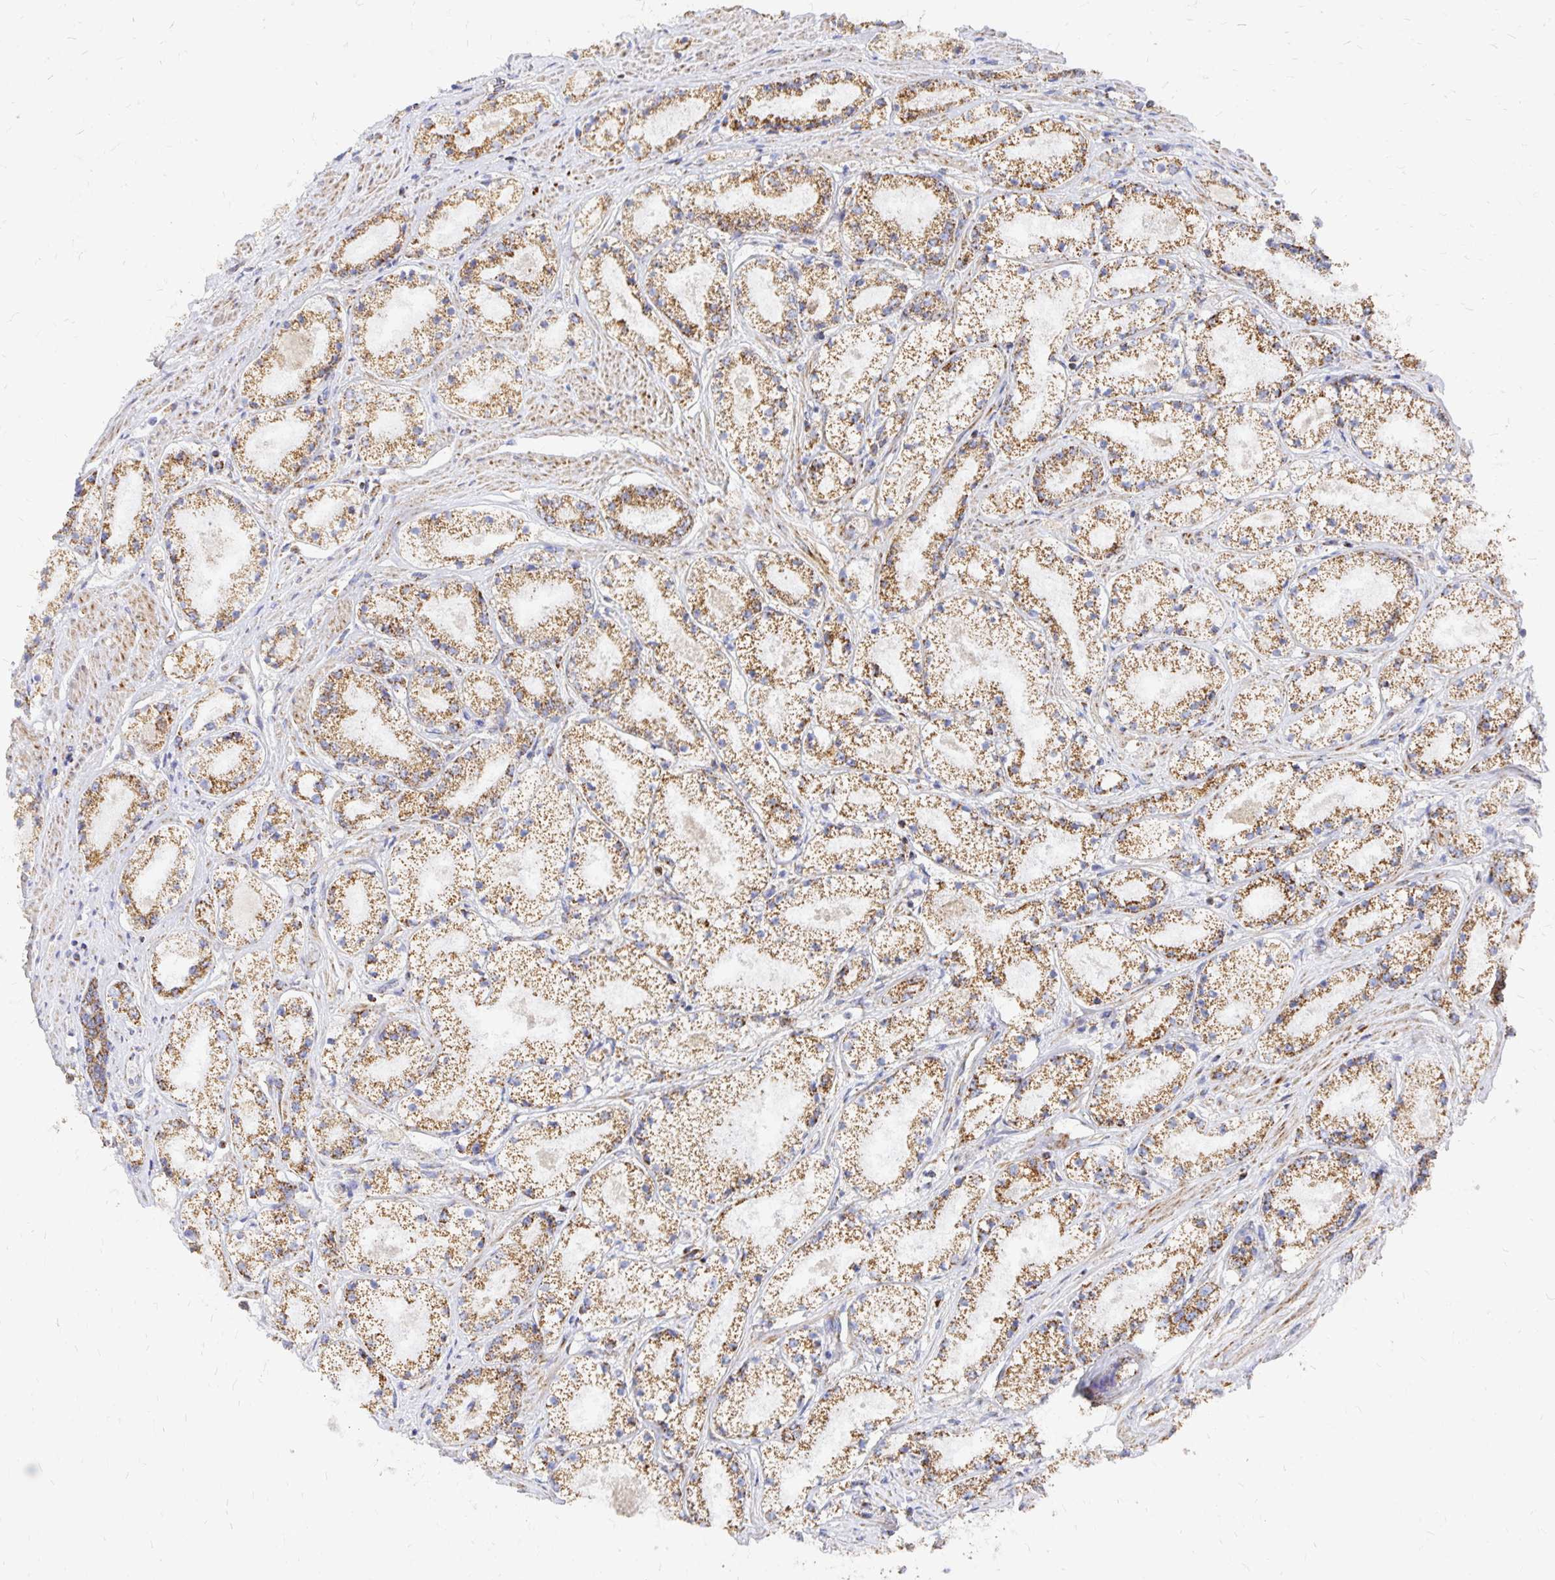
{"staining": {"intensity": "moderate", "quantity": ">75%", "location": "cytoplasmic/membranous"}, "tissue": "prostate cancer", "cell_type": "Tumor cells", "image_type": "cancer", "snomed": [{"axis": "morphology", "description": "Adenocarcinoma, High grade"}, {"axis": "topography", "description": "Prostate"}], "caption": "Immunohistochemical staining of high-grade adenocarcinoma (prostate) exhibits medium levels of moderate cytoplasmic/membranous protein expression in about >75% of tumor cells. (IHC, brightfield microscopy, high magnification).", "gene": "STOML2", "patient": {"sex": "male", "age": 63}}